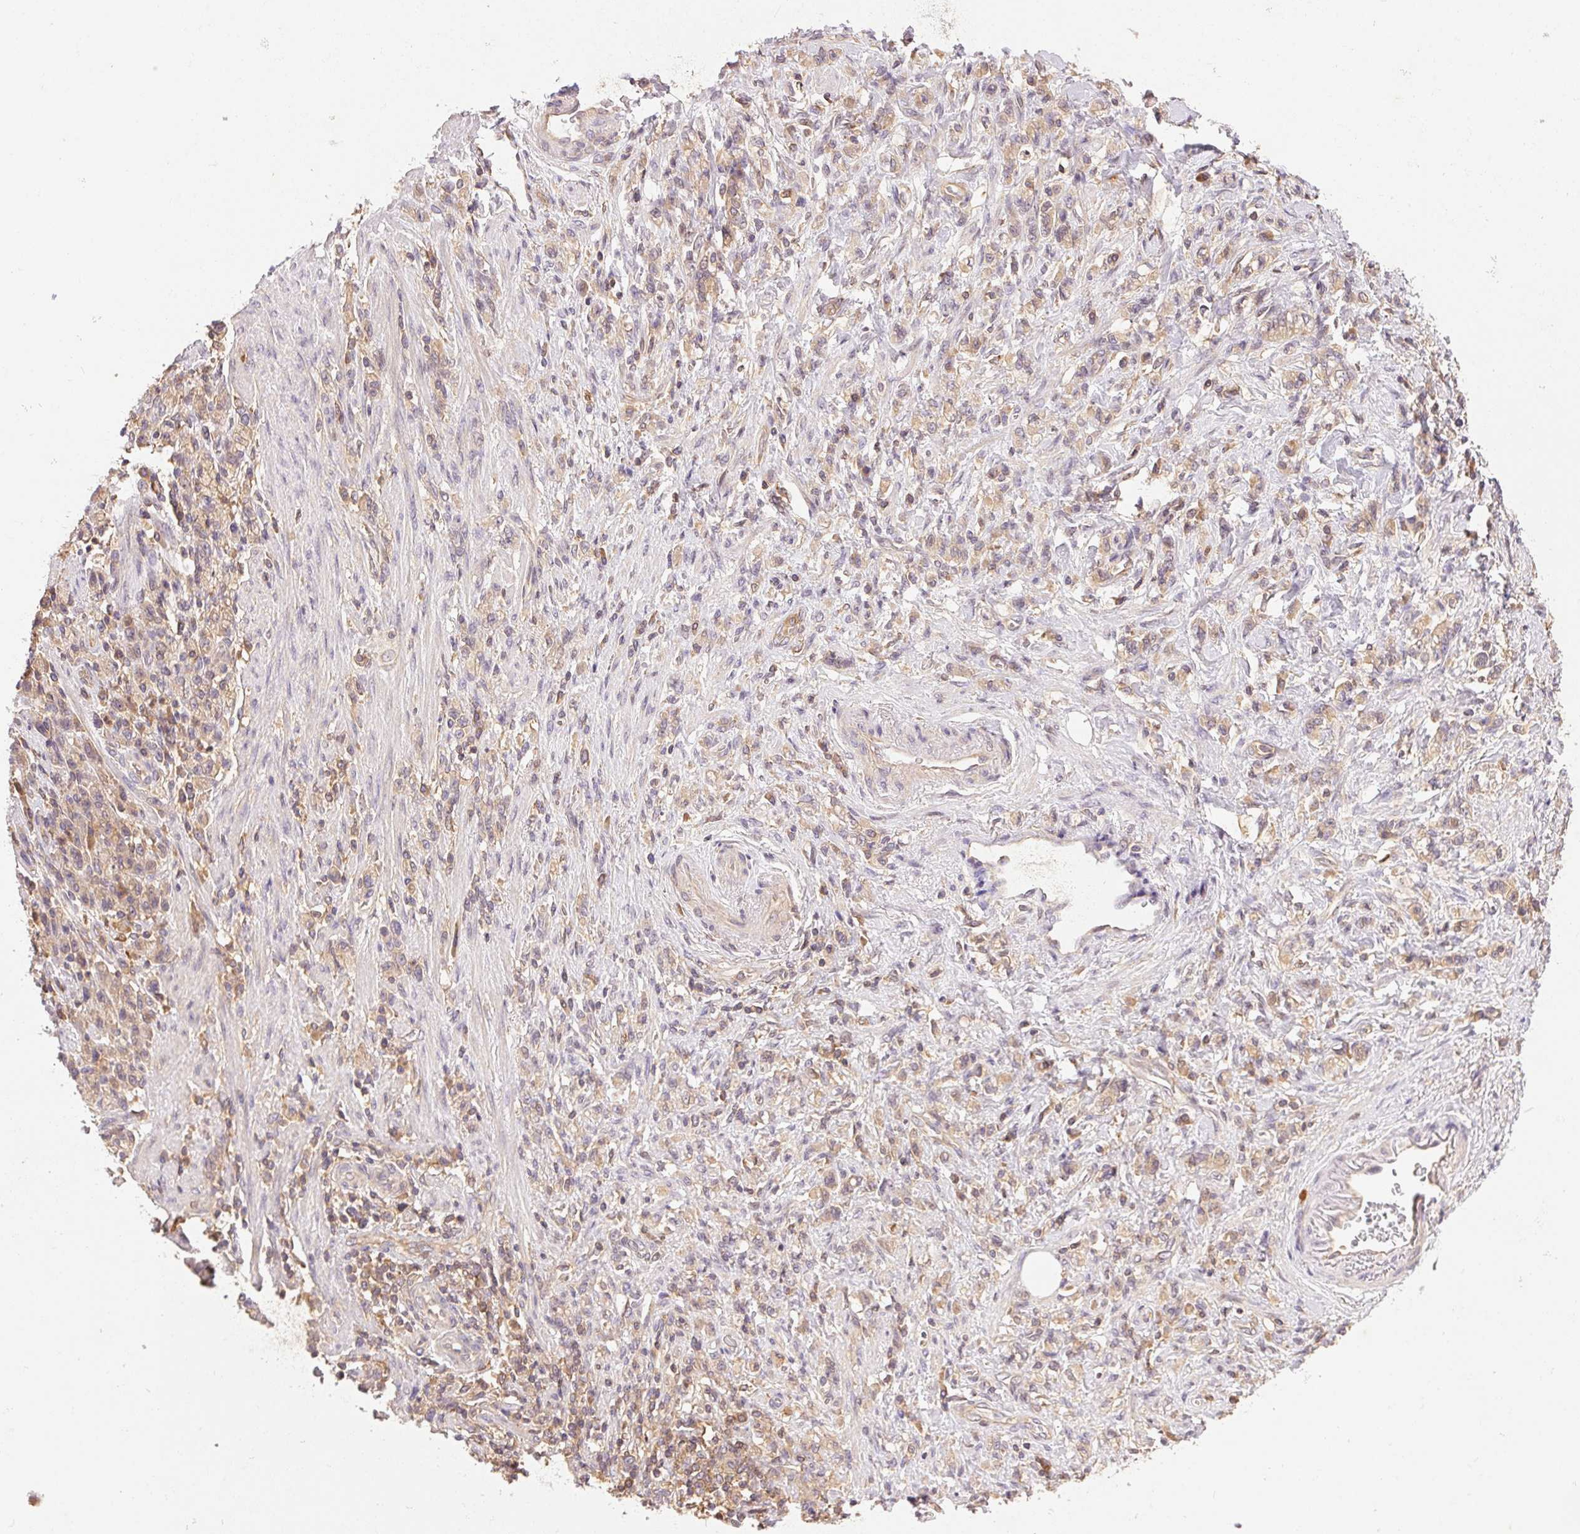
{"staining": {"intensity": "weak", "quantity": "25%-75%", "location": "cytoplasmic/membranous"}, "tissue": "stomach cancer", "cell_type": "Tumor cells", "image_type": "cancer", "snomed": [{"axis": "morphology", "description": "Adenocarcinoma, NOS"}, {"axis": "topography", "description": "Stomach"}], "caption": "Immunohistochemistry of human adenocarcinoma (stomach) demonstrates low levels of weak cytoplasmic/membranous staining in approximately 25%-75% of tumor cells.", "gene": "GDI2", "patient": {"sex": "male", "age": 77}}